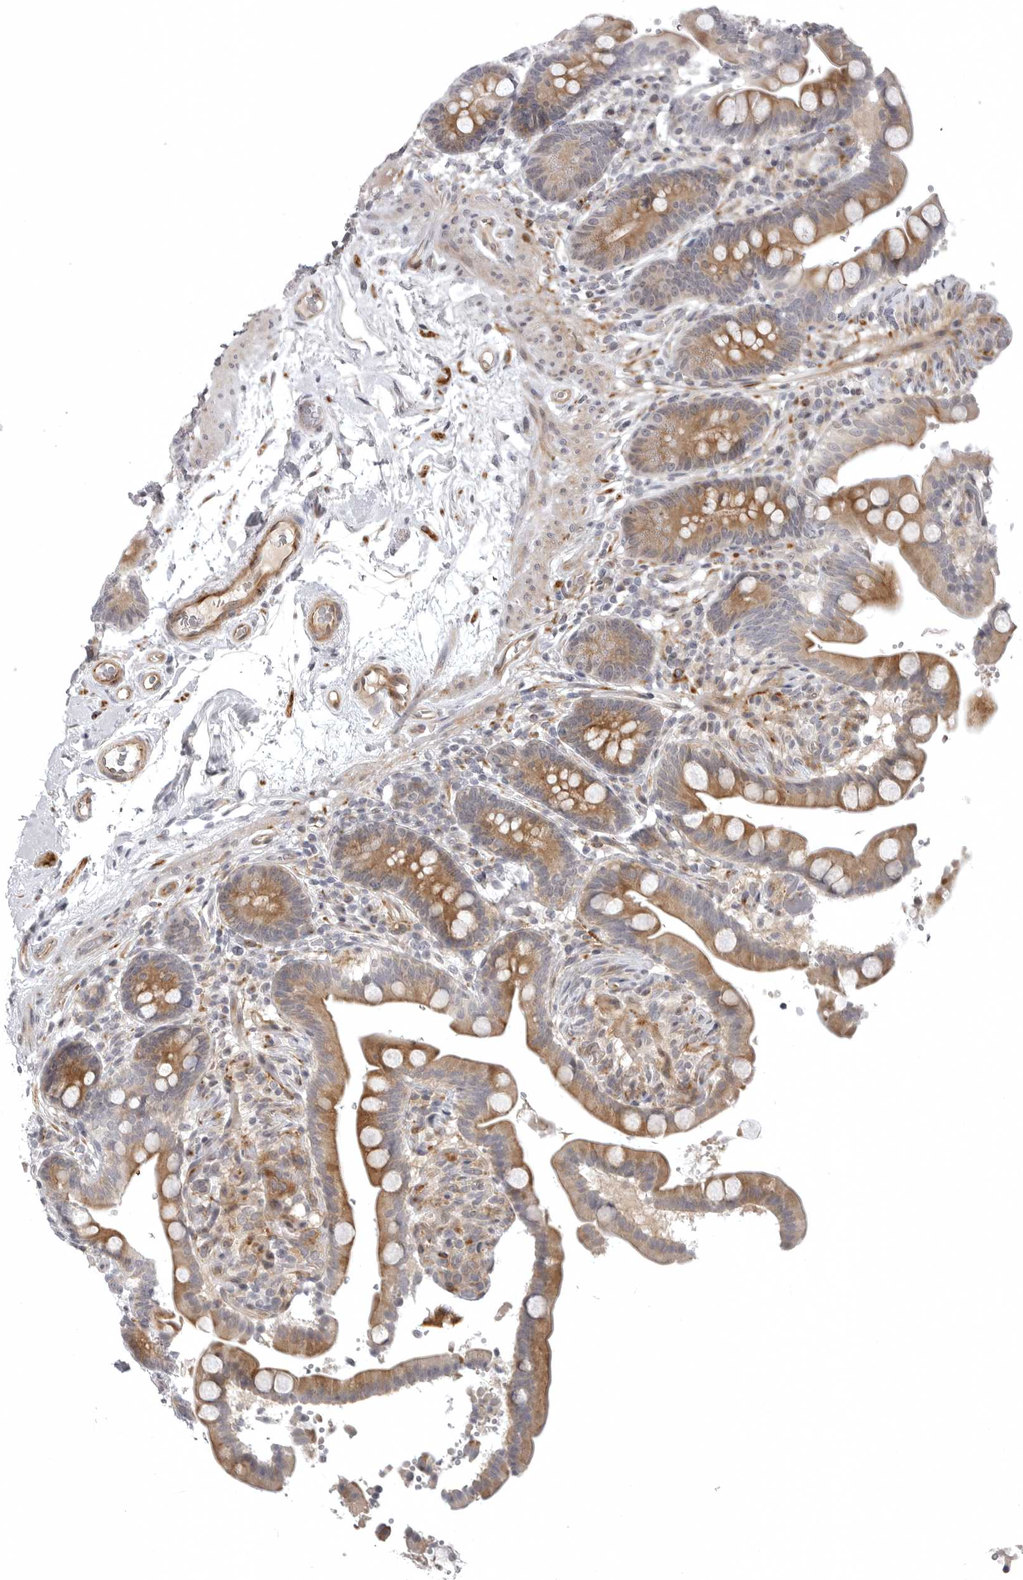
{"staining": {"intensity": "moderate", "quantity": ">75%", "location": "cytoplasmic/membranous"}, "tissue": "colon", "cell_type": "Endothelial cells", "image_type": "normal", "snomed": [{"axis": "morphology", "description": "Normal tissue, NOS"}, {"axis": "topography", "description": "Smooth muscle"}, {"axis": "topography", "description": "Colon"}], "caption": "IHC of normal human colon demonstrates medium levels of moderate cytoplasmic/membranous expression in about >75% of endothelial cells.", "gene": "CD300LD", "patient": {"sex": "male", "age": 73}}